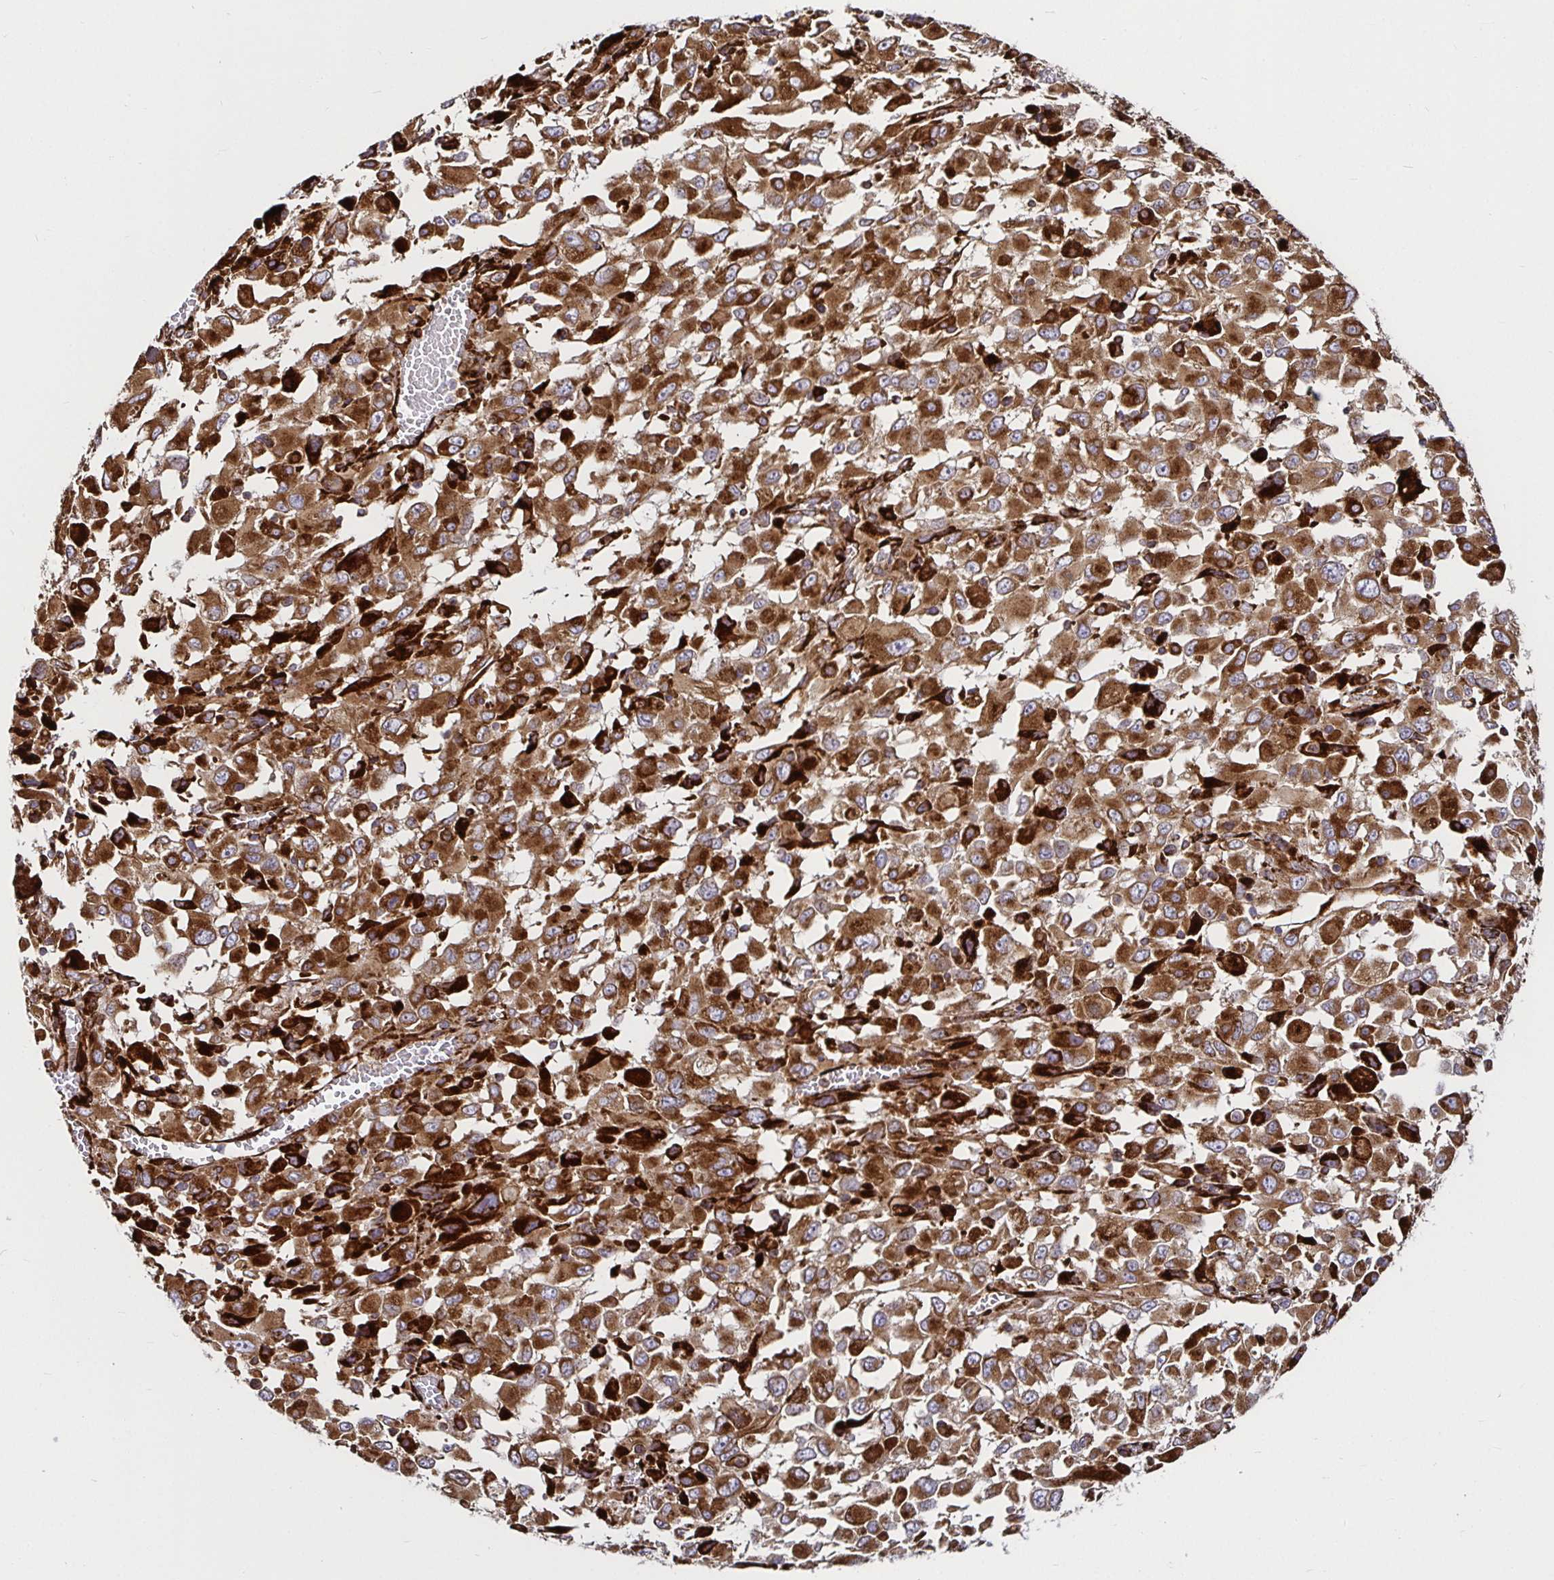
{"staining": {"intensity": "strong", "quantity": ">75%", "location": "cytoplasmic/membranous"}, "tissue": "melanoma", "cell_type": "Tumor cells", "image_type": "cancer", "snomed": [{"axis": "morphology", "description": "Malignant melanoma, Metastatic site"}, {"axis": "topography", "description": "Soft tissue"}], "caption": "The immunohistochemical stain highlights strong cytoplasmic/membranous positivity in tumor cells of melanoma tissue.", "gene": "SMYD3", "patient": {"sex": "male", "age": 50}}